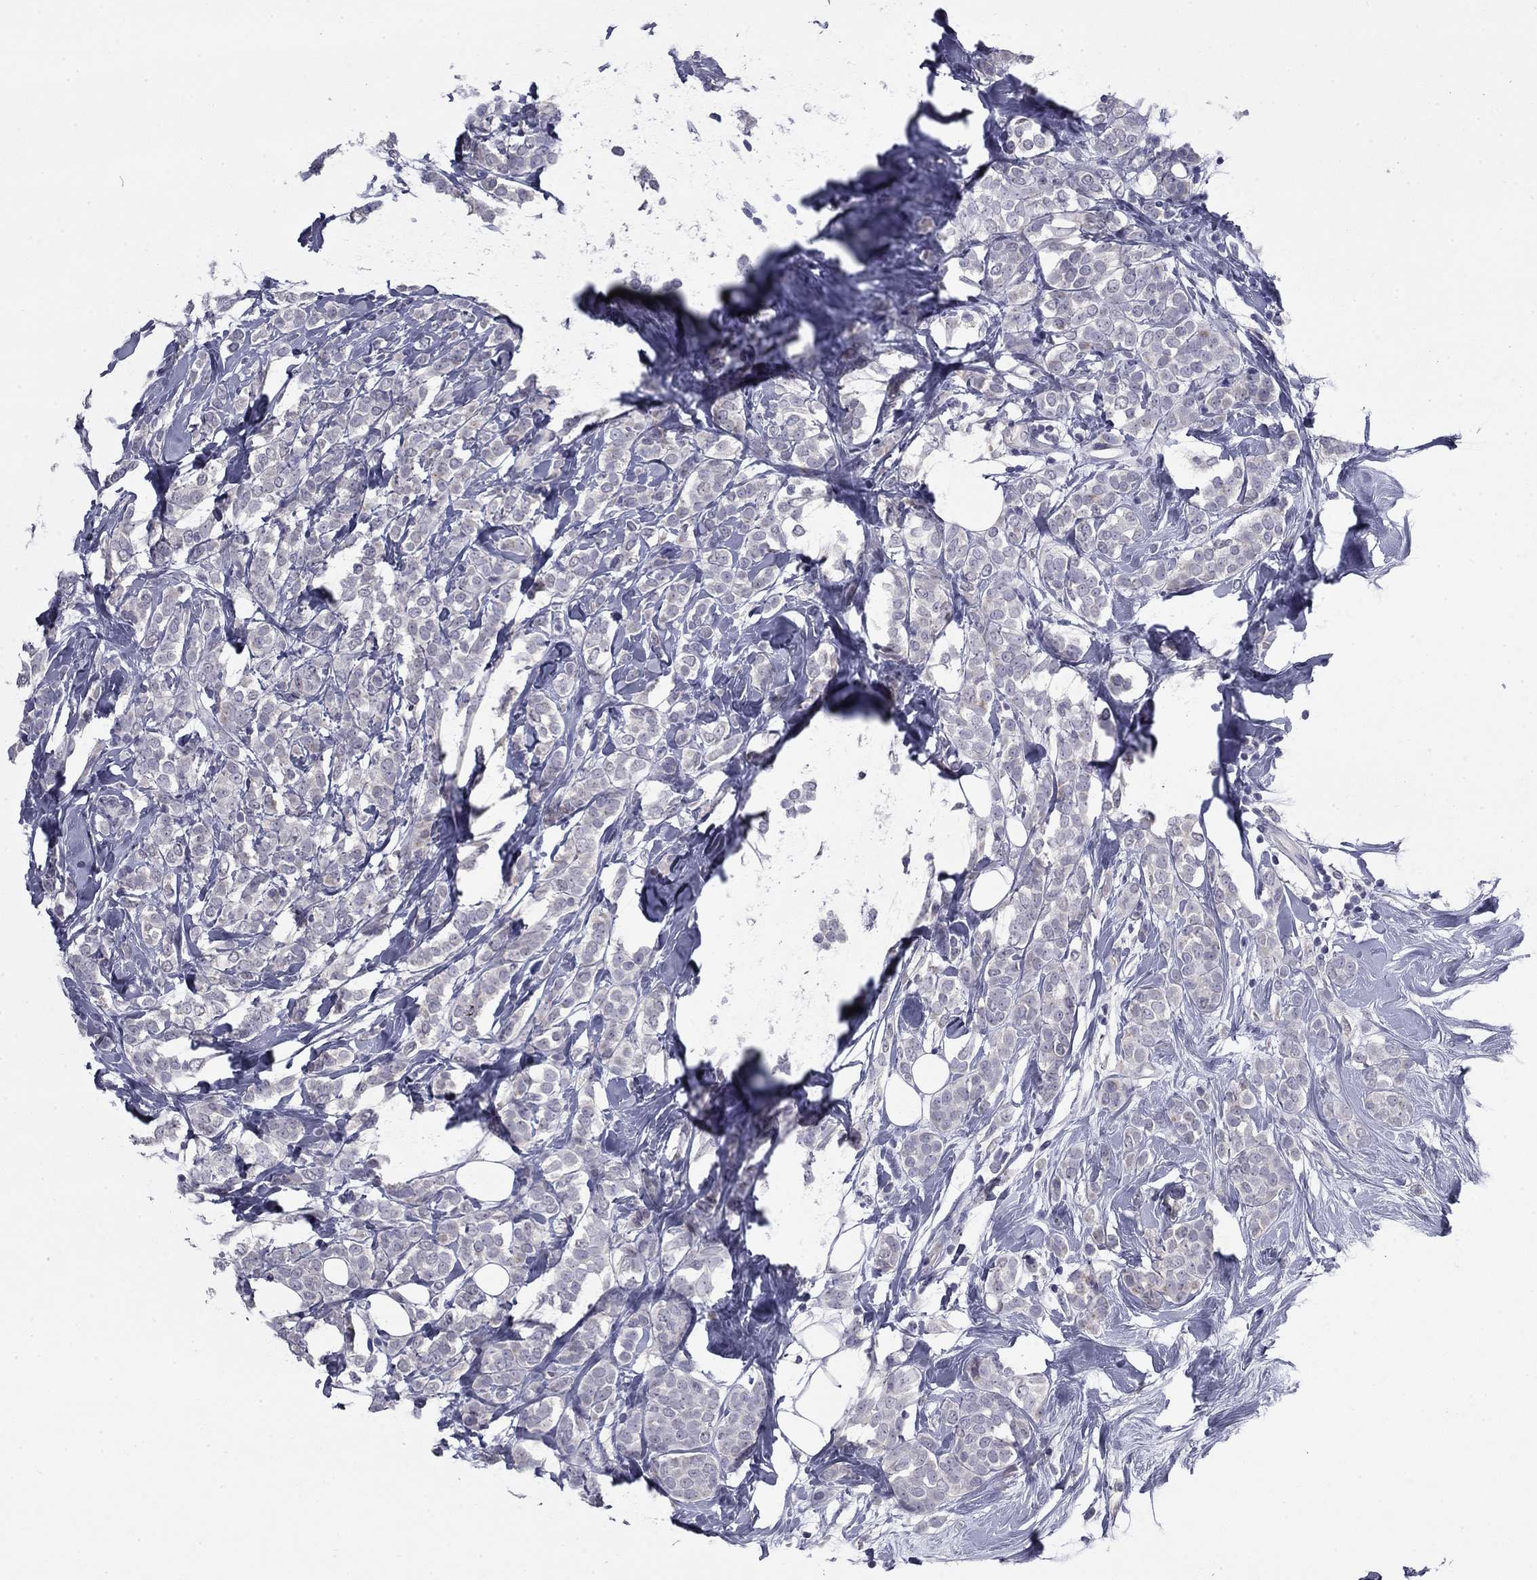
{"staining": {"intensity": "negative", "quantity": "none", "location": "none"}, "tissue": "breast cancer", "cell_type": "Tumor cells", "image_type": "cancer", "snomed": [{"axis": "morphology", "description": "Lobular carcinoma"}, {"axis": "topography", "description": "Breast"}], "caption": "Immunohistochemistry micrograph of neoplastic tissue: breast cancer stained with DAB (3,3'-diaminobenzidine) reveals no significant protein staining in tumor cells. The staining is performed using DAB (3,3'-diaminobenzidine) brown chromogen with nuclei counter-stained in using hematoxylin.", "gene": "PRRT2", "patient": {"sex": "female", "age": 49}}